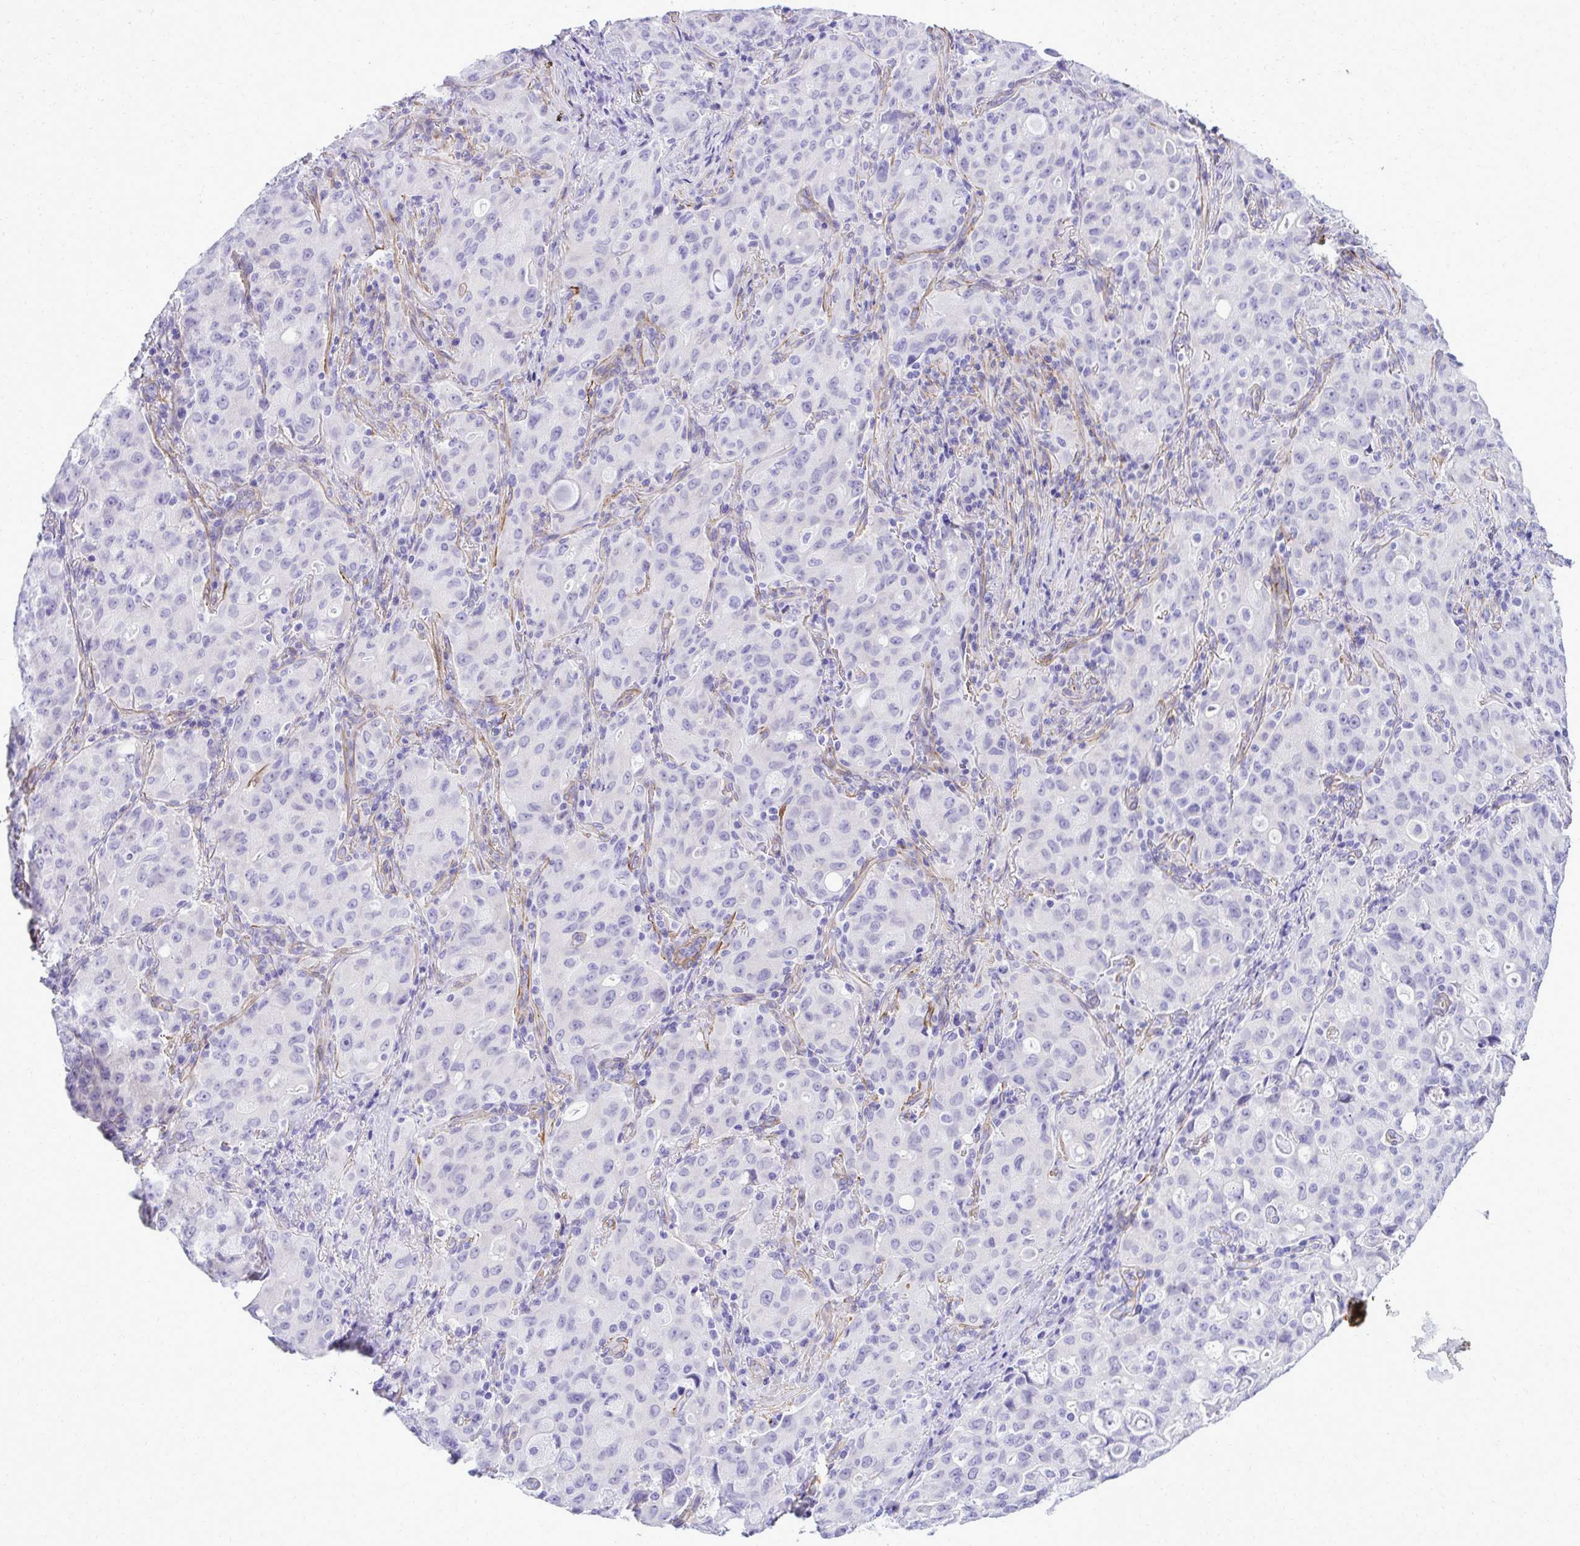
{"staining": {"intensity": "negative", "quantity": "none", "location": "none"}, "tissue": "lung cancer", "cell_type": "Tumor cells", "image_type": "cancer", "snomed": [{"axis": "morphology", "description": "Adenocarcinoma, NOS"}, {"axis": "topography", "description": "Lung"}], "caption": "Protein analysis of lung adenocarcinoma exhibits no significant staining in tumor cells.", "gene": "PITPNM3", "patient": {"sex": "female", "age": 44}}